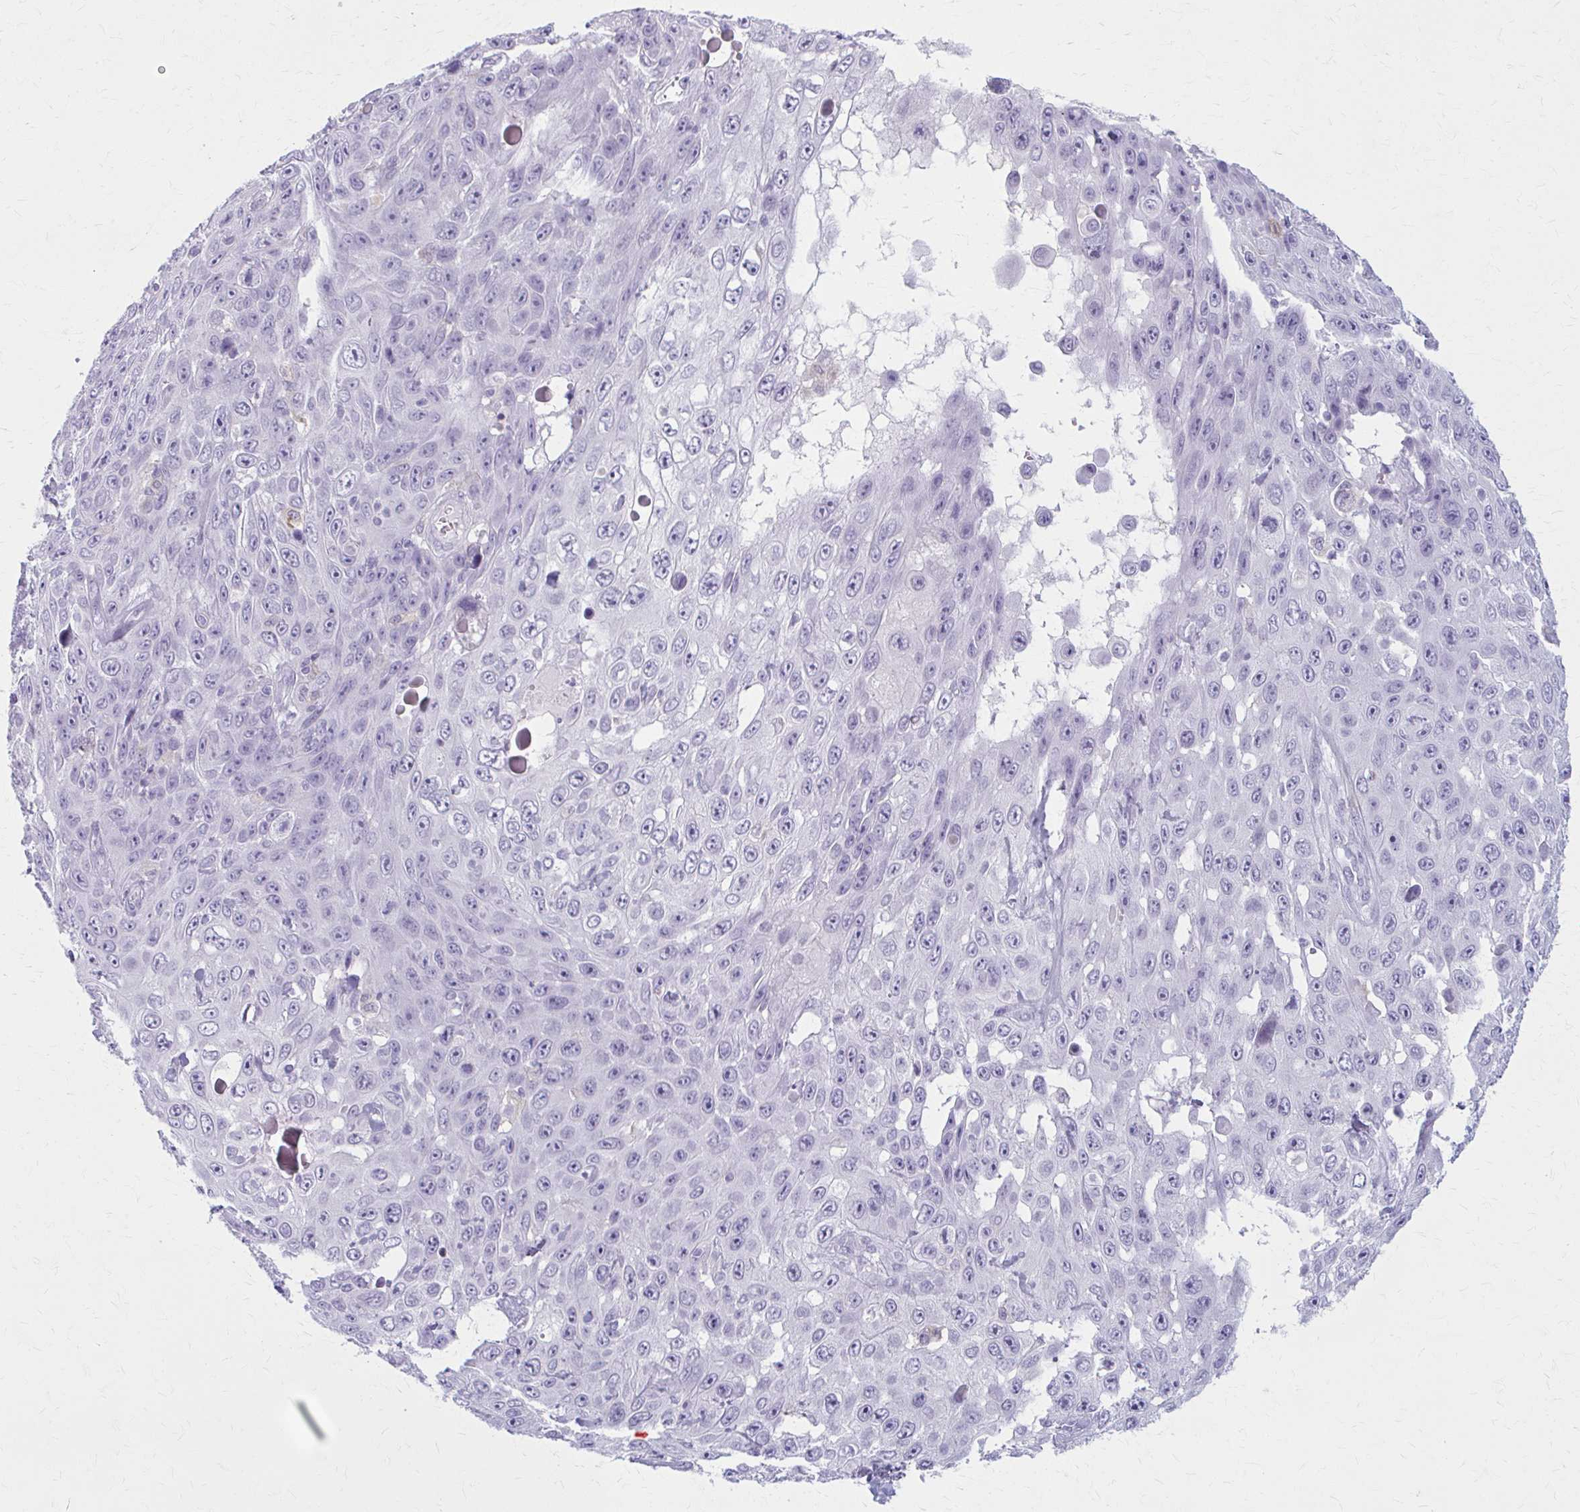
{"staining": {"intensity": "negative", "quantity": "none", "location": "none"}, "tissue": "skin cancer", "cell_type": "Tumor cells", "image_type": "cancer", "snomed": [{"axis": "morphology", "description": "Squamous cell carcinoma, NOS"}, {"axis": "topography", "description": "Skin"}], "caption": "The immunohistochemistry micrograph has no significant positivity in tumor cells of skin cancer tissue.", "gene": "LDLRAP1", "patient": {"sex": "male", "age": 82}}